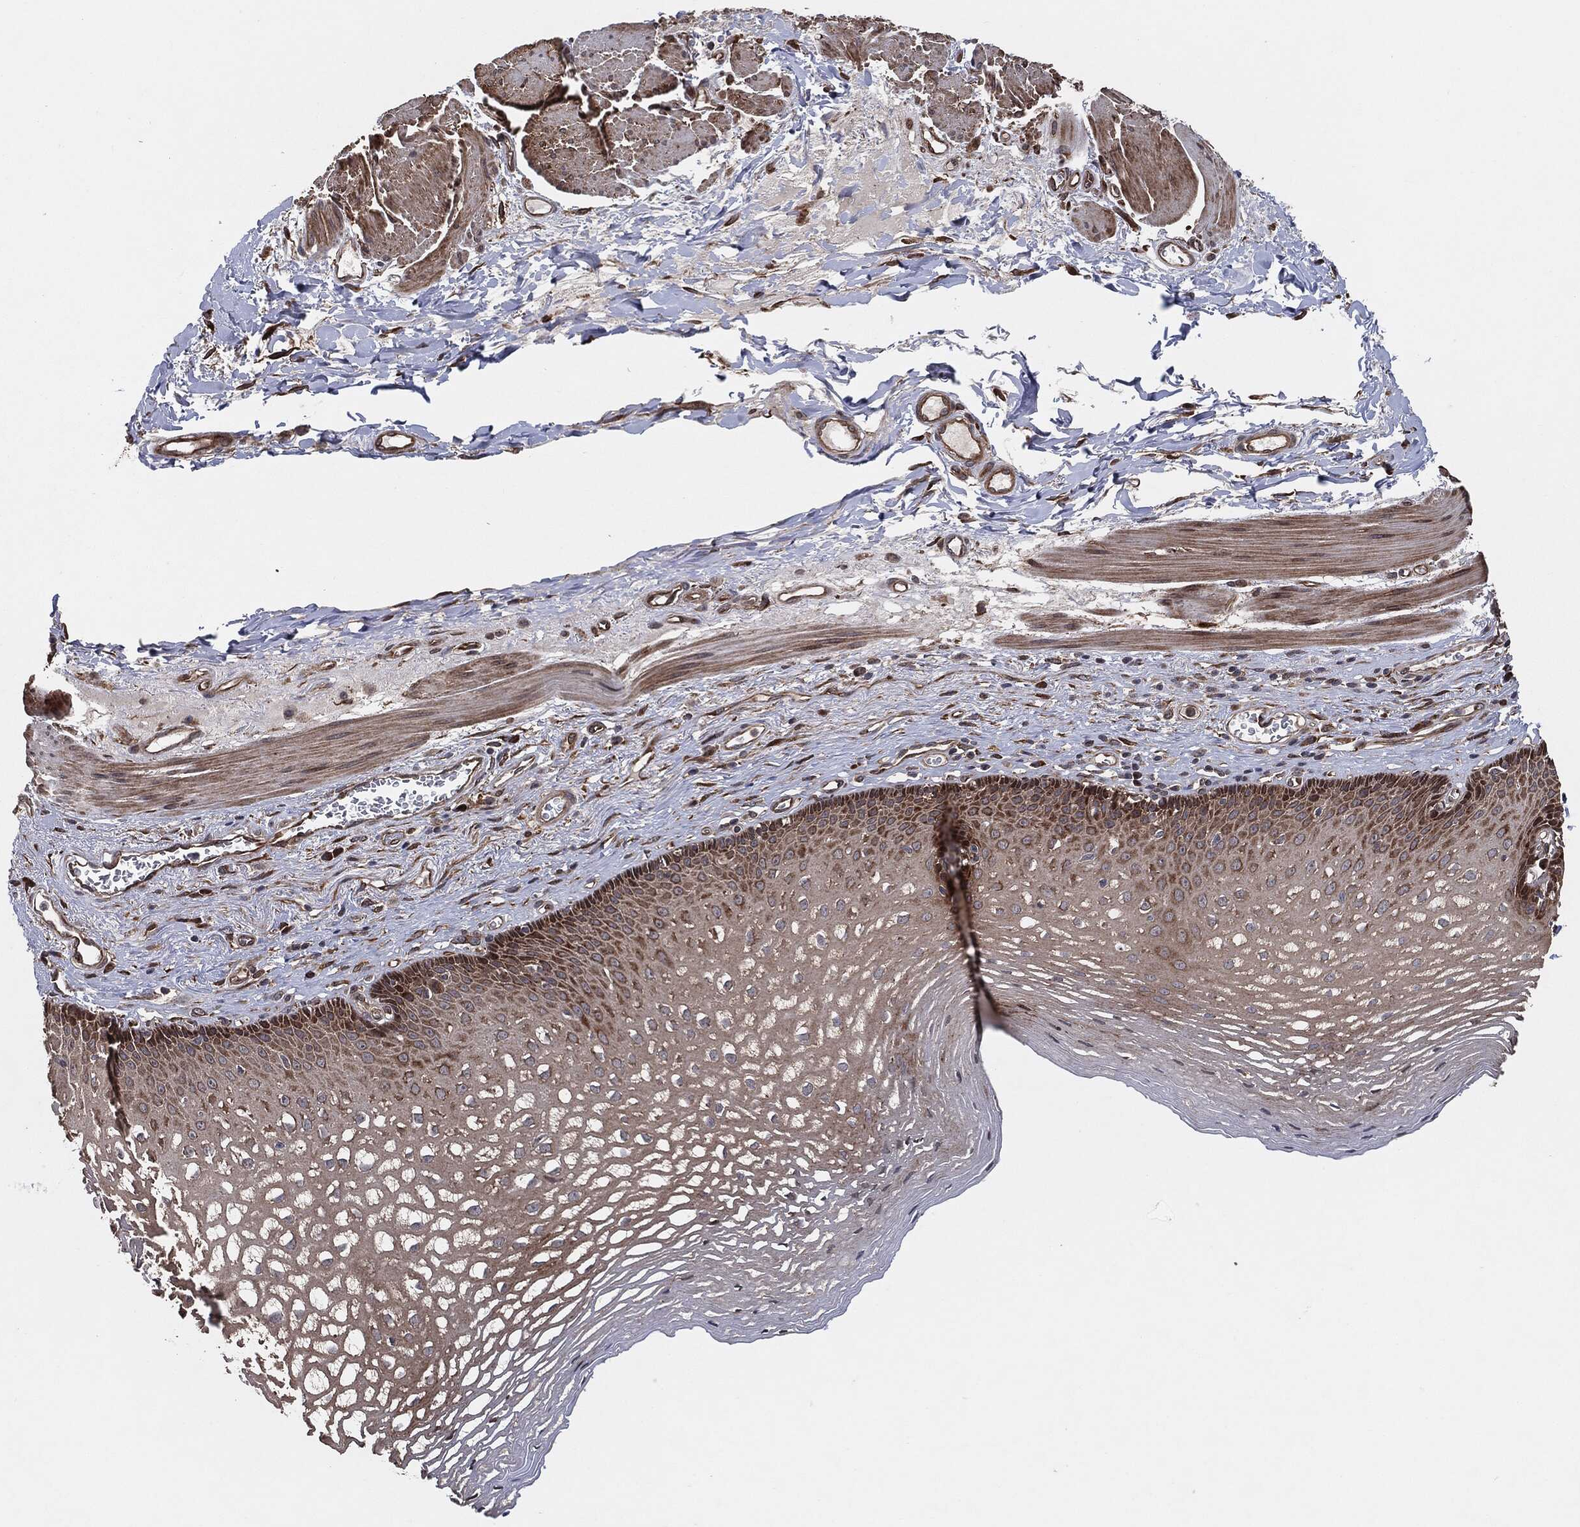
{"staining": {"intensity": "strong", "quantity": "<25%", "location": "cytoplasmic/membranous"}, "tissue": "esophagus", "cell_type": "Squamous epithelial cells", "image_type": "normal", "snomed": [{"axis": "morphology", "description": "Normal tissue, NOS"}, {"axis": "topography", "description": "Esophagus"}], "caption": "Protein staining exhibits strong cytoplasmic/membranous expression in about <25% of squamous epithelial cells in normal esophagus.", "gene": "BCAR1", "patient": {"sex": "male", "age": 76}}